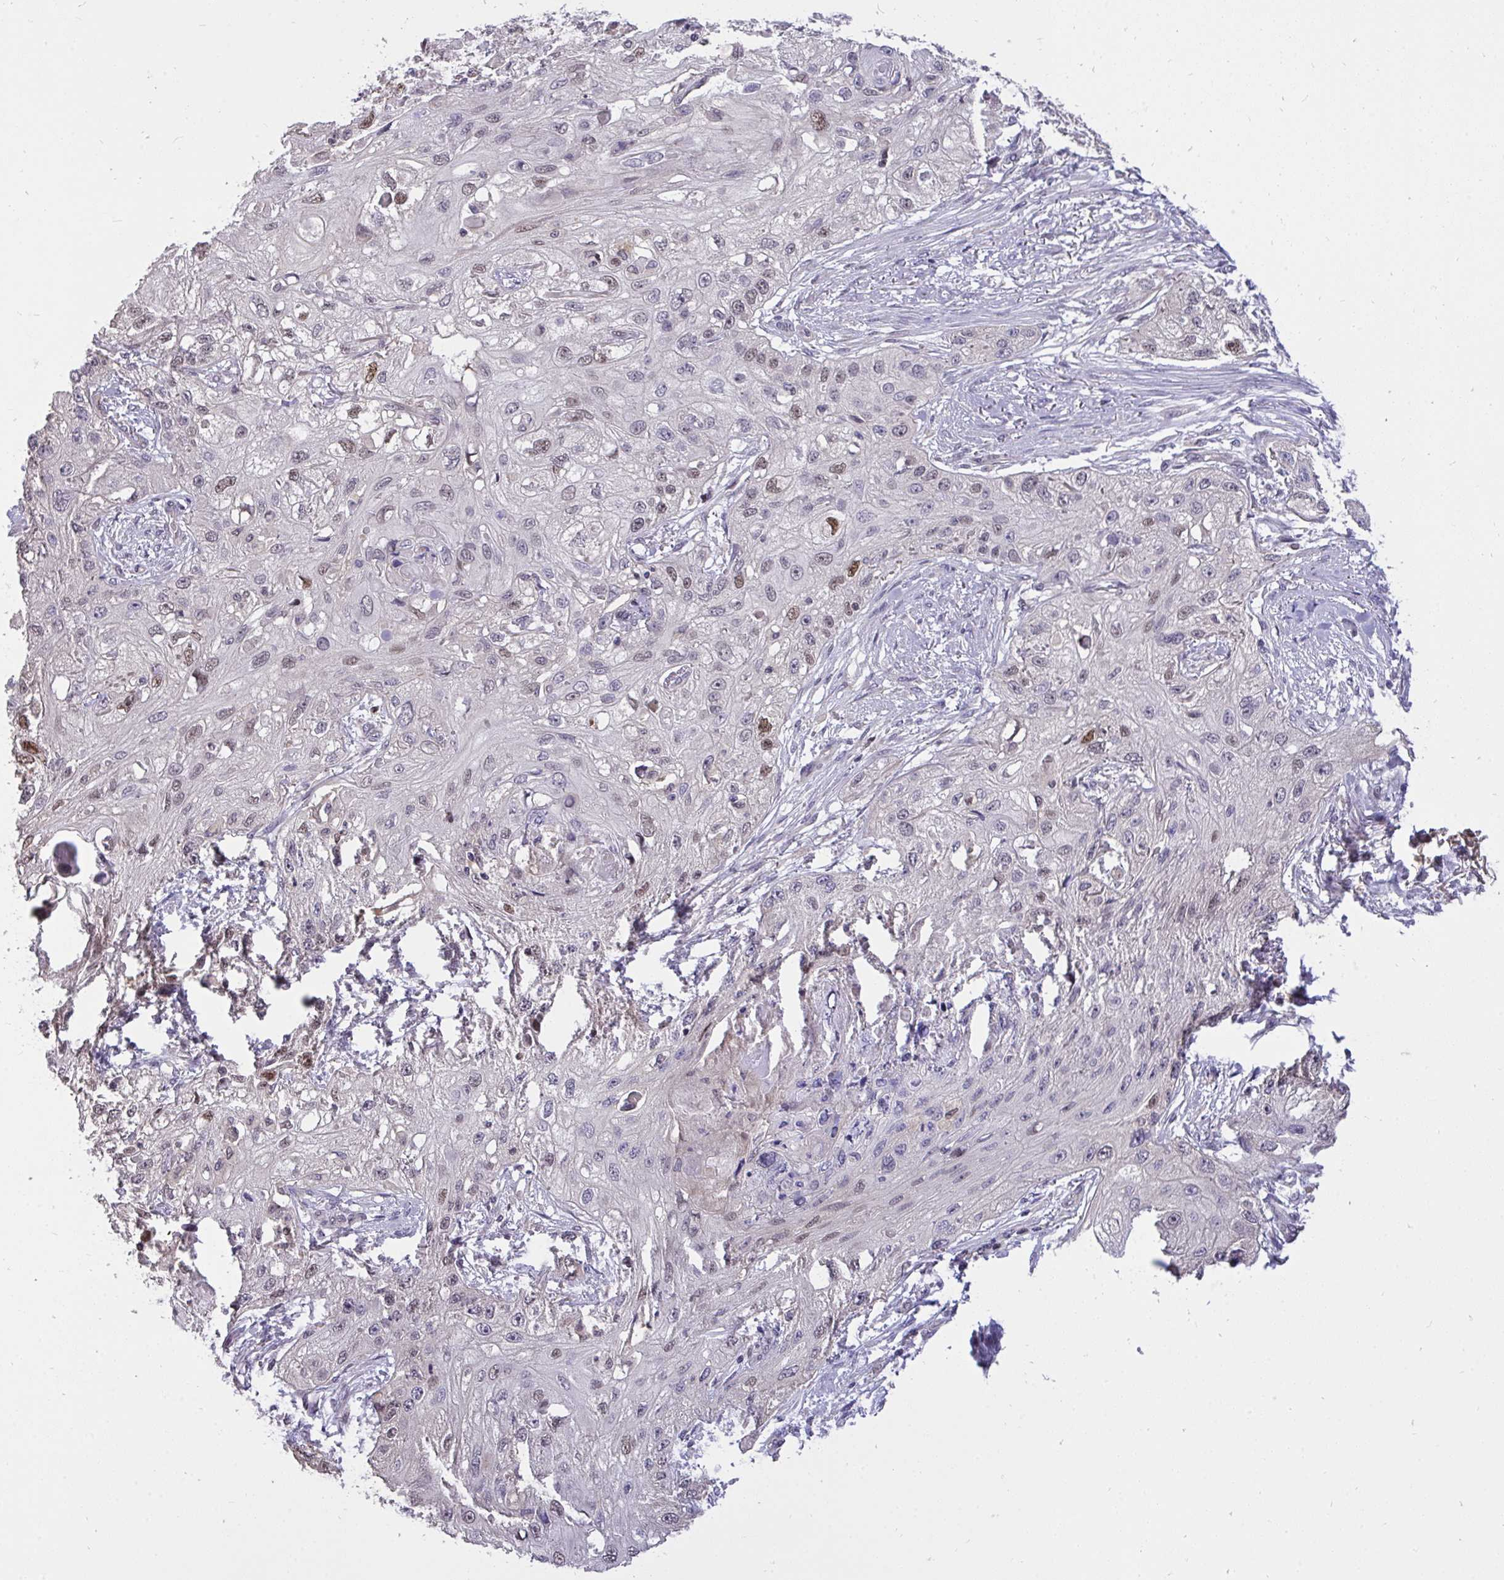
{"staining": {"intensity": "moderate", "quantity": "25%-75%", "location": "nuclear"}, "tissue": "skin cancer", "cell_type": "Tumor cells", "image_type": "cancer", "snomed": [{"axis": "morphology", "description": "Squamous cell carcinoma, NOS"}, {"axis": "topography", "description": "Skin"}, {"axis": "topography", "description": "Vulva"}], "caption": "This image displays skin cancer stained with immunohistochemistry to label a protein in brown. The nuclear of tumor cells show moderate positivity for the protein. Nuclei are counter-stained blue.", "gene": "C19orf54", "patient": {"sex": "female", "age": 86}}